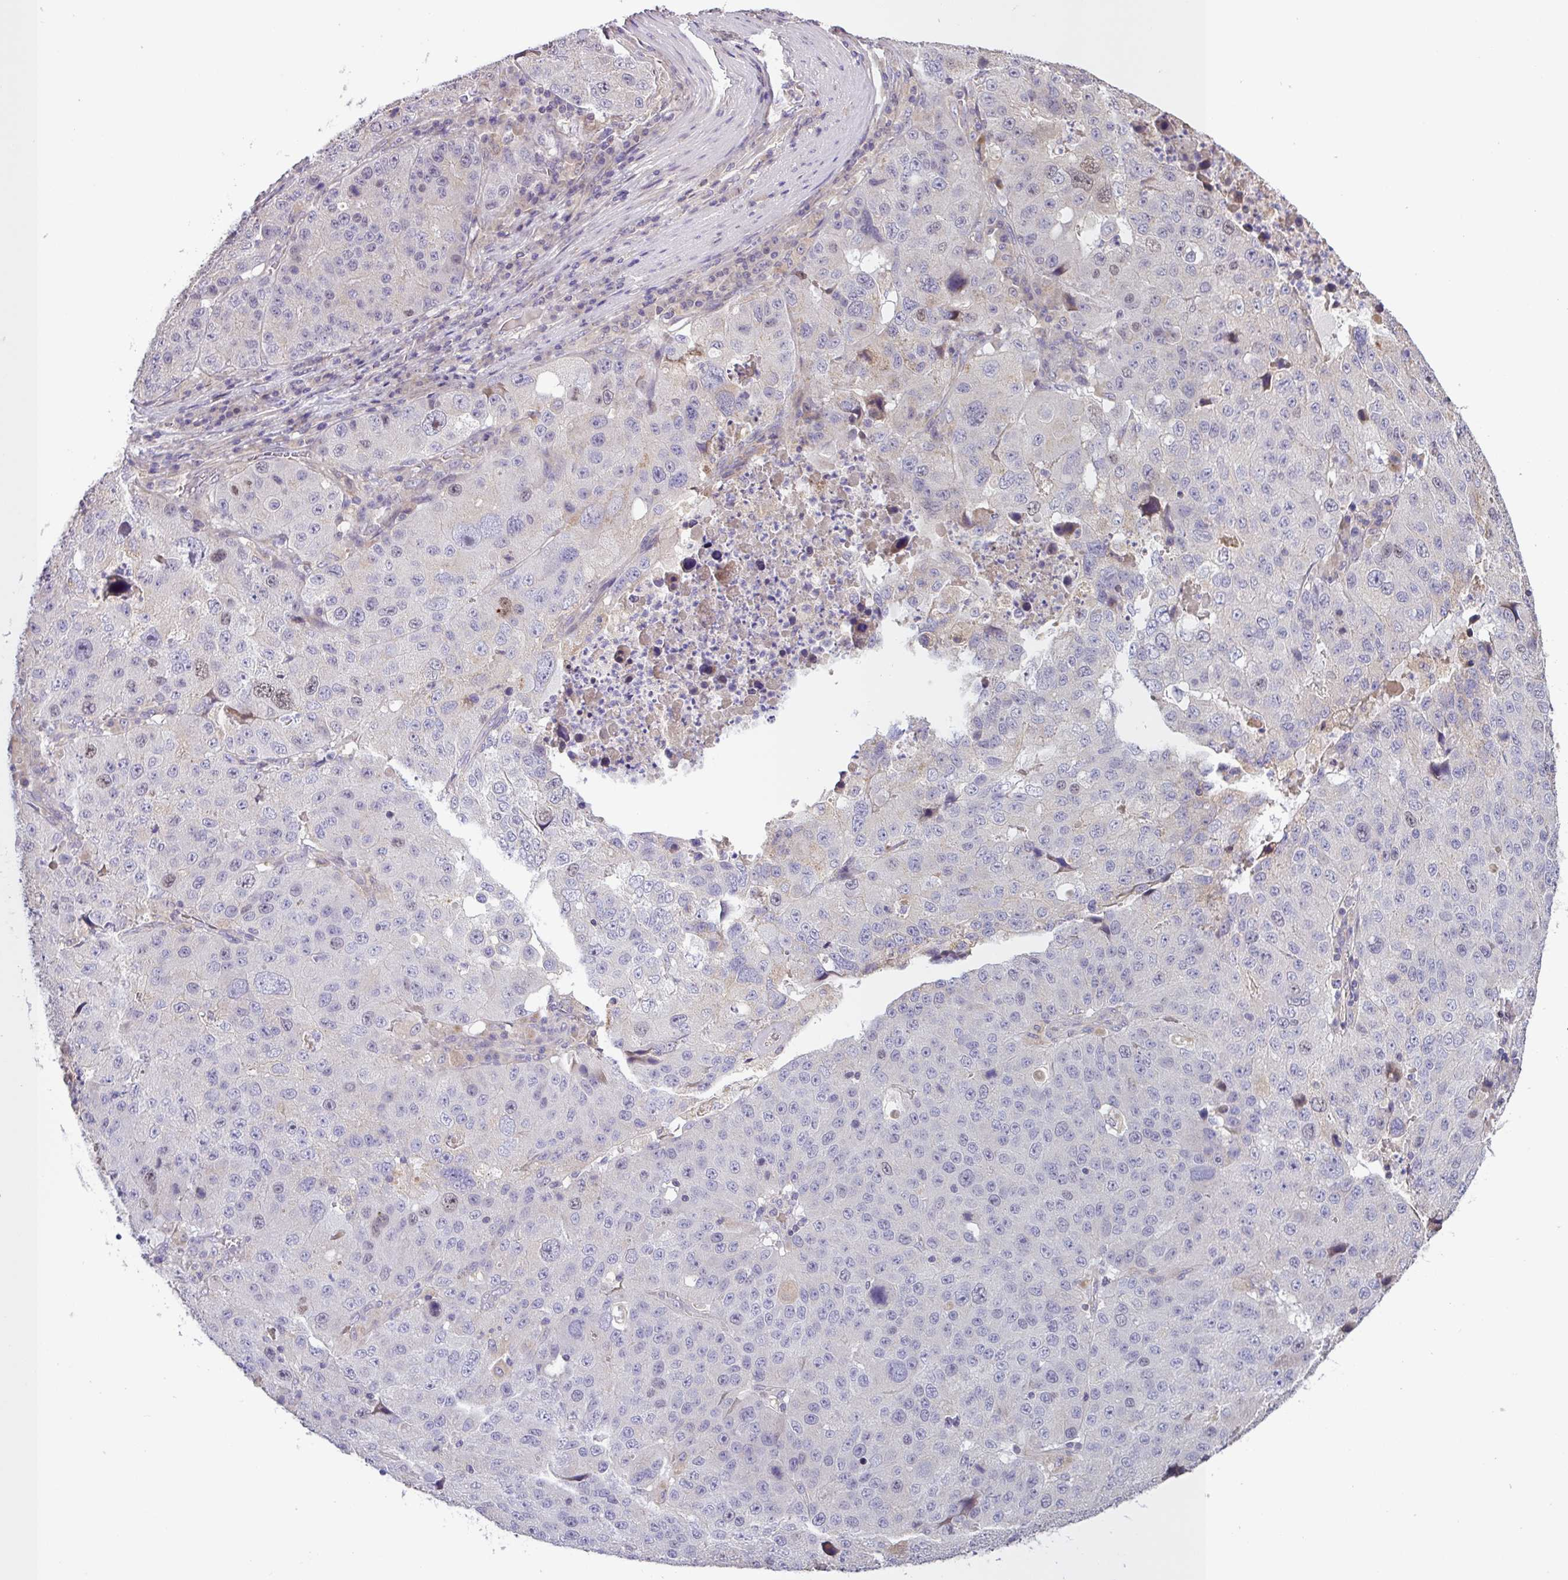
{"staining": {"intensity": "negative", "quantity": "none", "location": "none"}, "tissue": "stomach cancer", "cell_type": "Tumor cells", "image_type": "cancer", "snomed": [{"axis": "morphology", "description": "Adenocarcinoma, NOS"}, {"axis": "topography", "description": "Stomach"}], "caption": "Stomach cancer (adenocarcinoma) was stained to show a protein in brown. There is no significant positivity in tumor cells.", "gene": "SFTPB", "patient": {"sex": "male", "age": 71}}